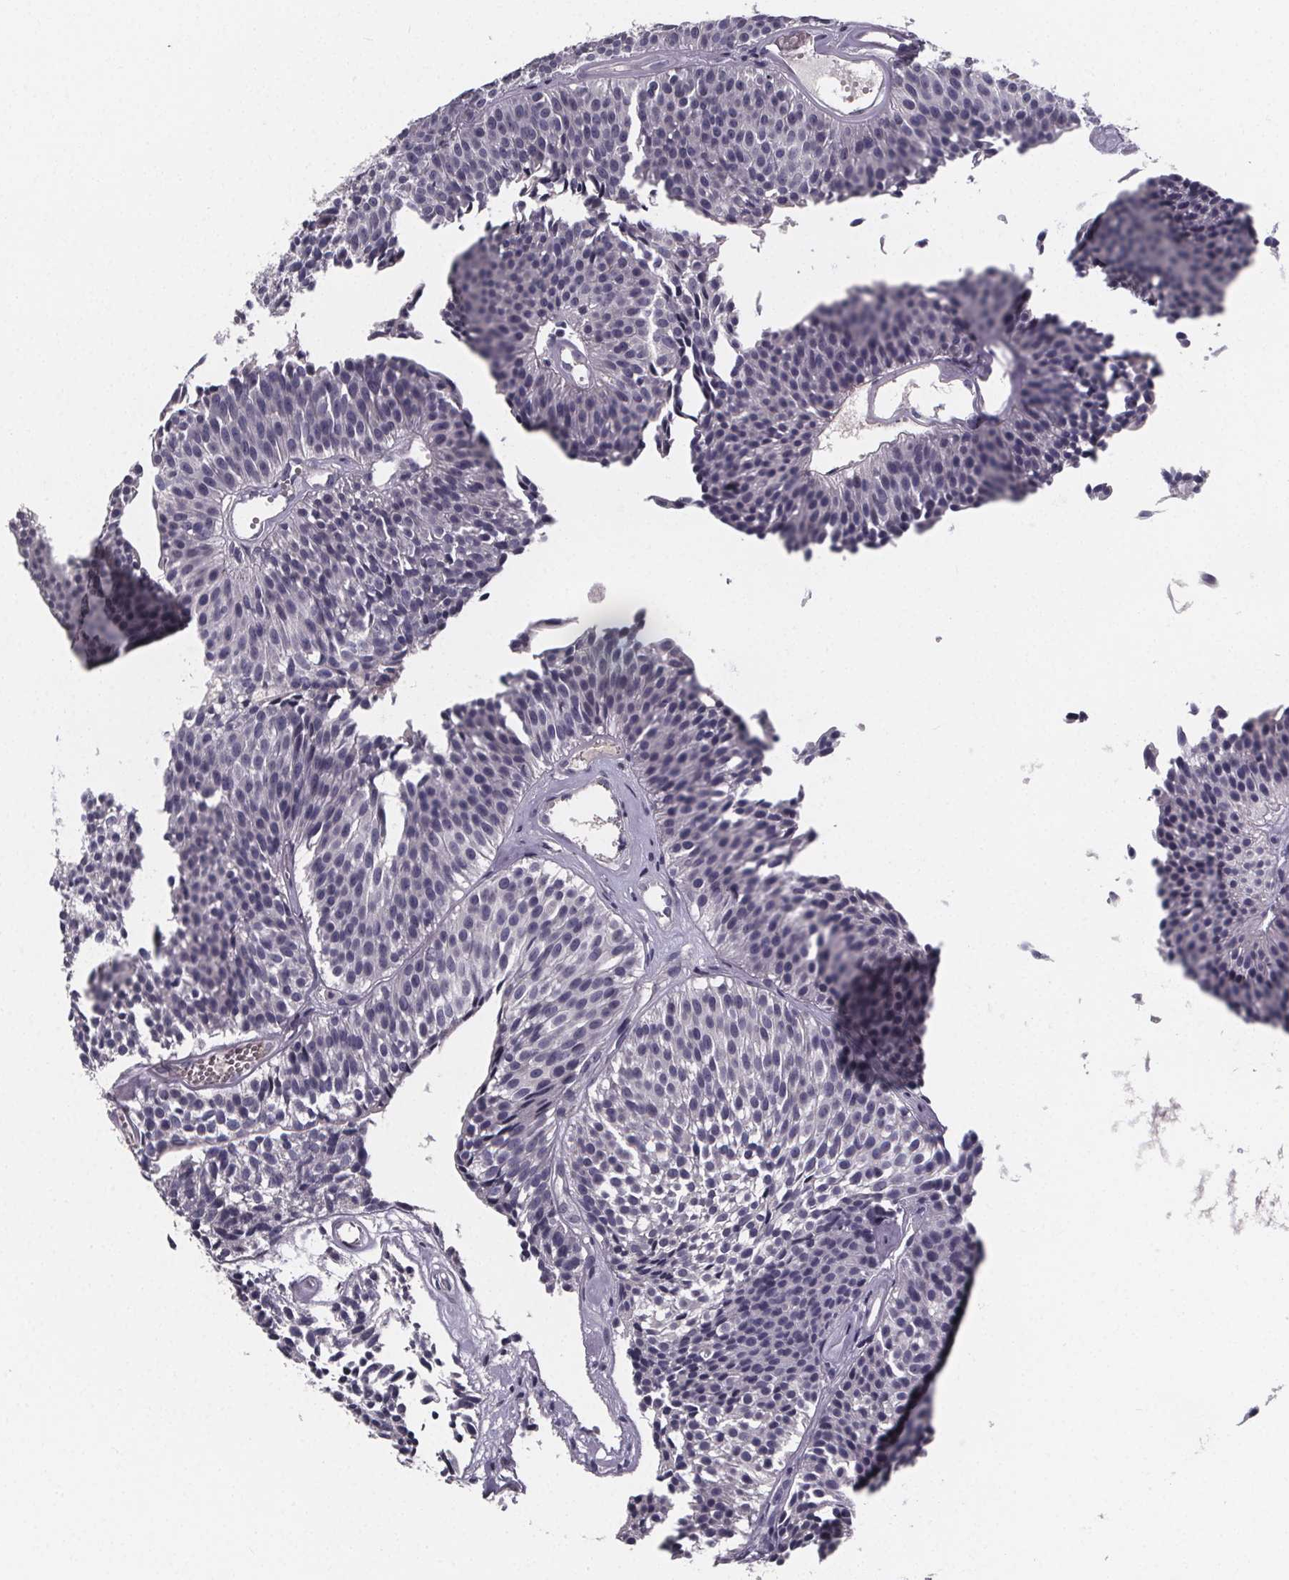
{"staining": {"intensity": "negative", "quantity": "none", "location": "none"}, "tissue": "urothelial cancer", "cell_type": "Tumor cells", "image_type": "cancer", "snomed": [{"axis": "morphology", "description": "Urothelial carcinoma, Low grade"}, {"axis": "topography", "description": "Urinary bladder"}], "caption": "Immunohistochemistry histopathology image of human low-grade urothelial carcinoma stained for a protein (brown), which reveals no expression in tumor cells.", "gene": "AGT", "patient": {"sex": "male", "age": 63}}